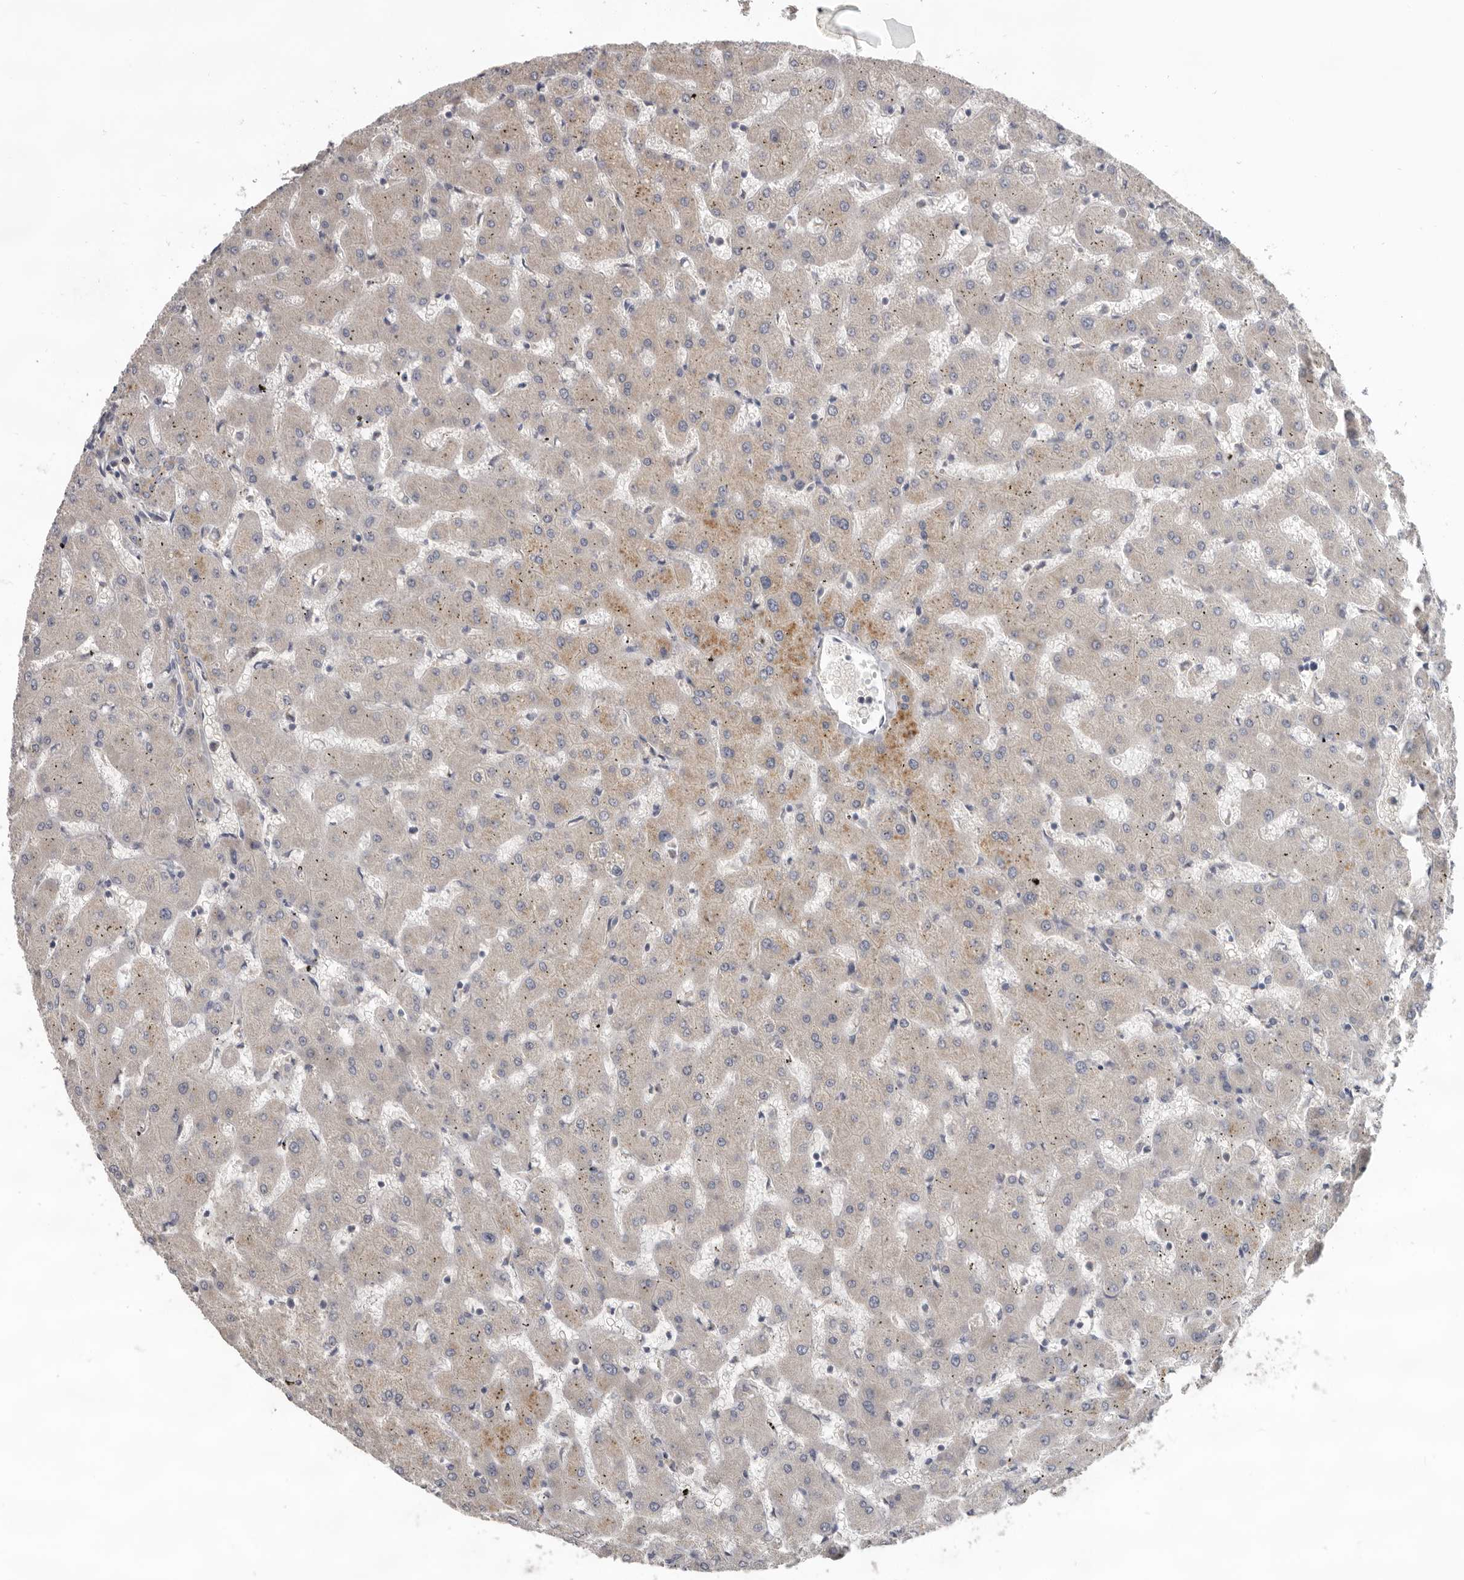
{"staining": {"intensity": "negative", "quantity": "none", "location": "none"}, "tissue": "liver", "cell_type": "Cholangiocytes", "image_type": "normal", "snomed": [{"axis": "morphology", "description": "Normal tissue, NOS"}, {"axis": "topography", "description": "Liver"}], "caption": "This is a histopathology image of immunohistochemistry staining of normal liver, which shows no positivity in cholangiocytes.", "gene": "HINT3", "patient": {"sex": "female", "age": 63}}